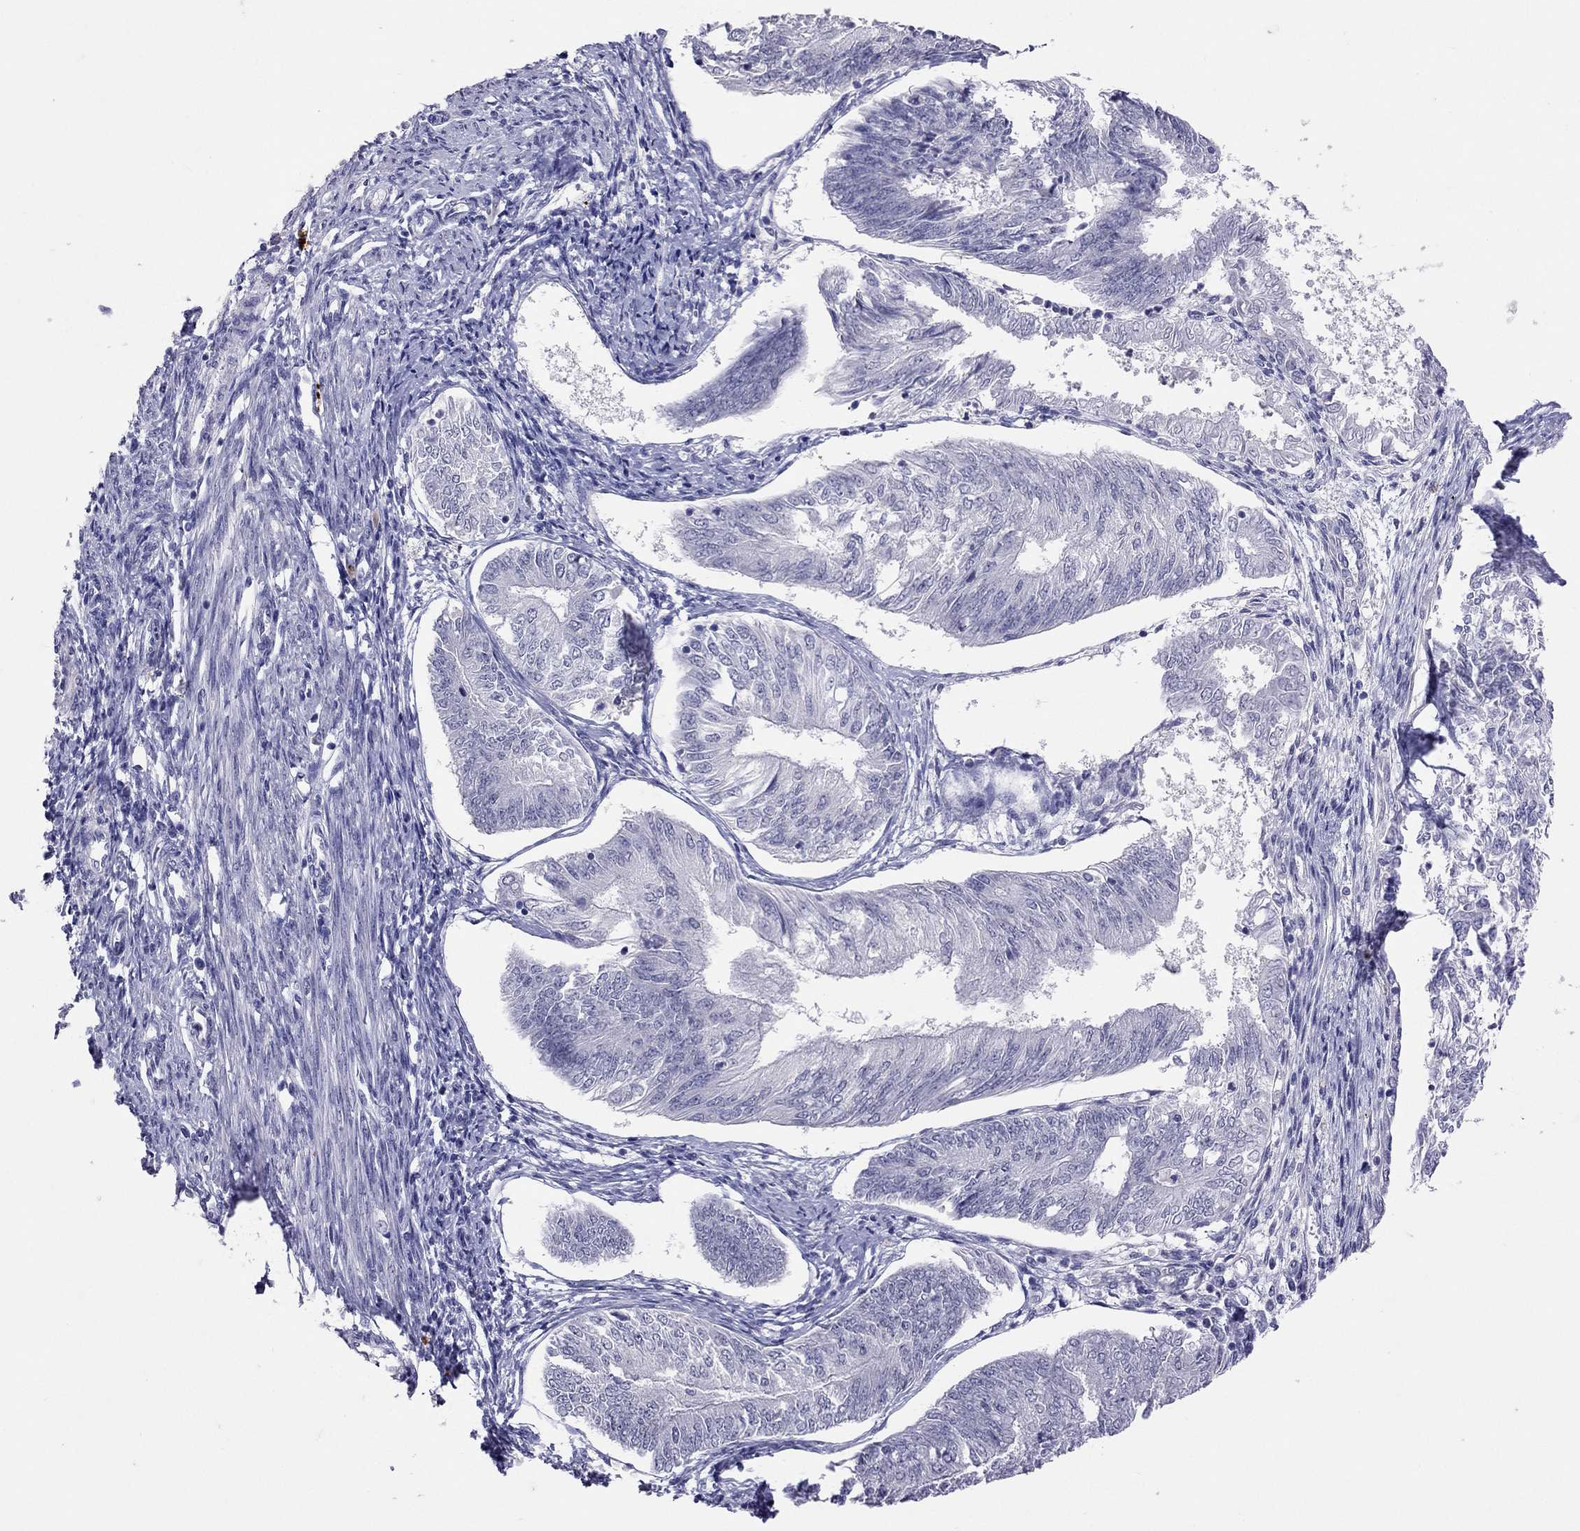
{"staining": {"intensity": "negative", "quantity": "none", "location": "none"}, "tissue": "endometrial cancer", "cell_type": "Tumor cells", "image_type": "cancer", "snomed": [{"axis": "morphology", "description": "Adenocarcinoma, NOS"}, {"axis": "topography", "description": "Endometrium"}], "caption": "There is no significant expression in tumor cells of endometrial cancer (adenocarcinoma).", "gene": "SLAMF1", "patient": {"sex": "female", "age": 58}}